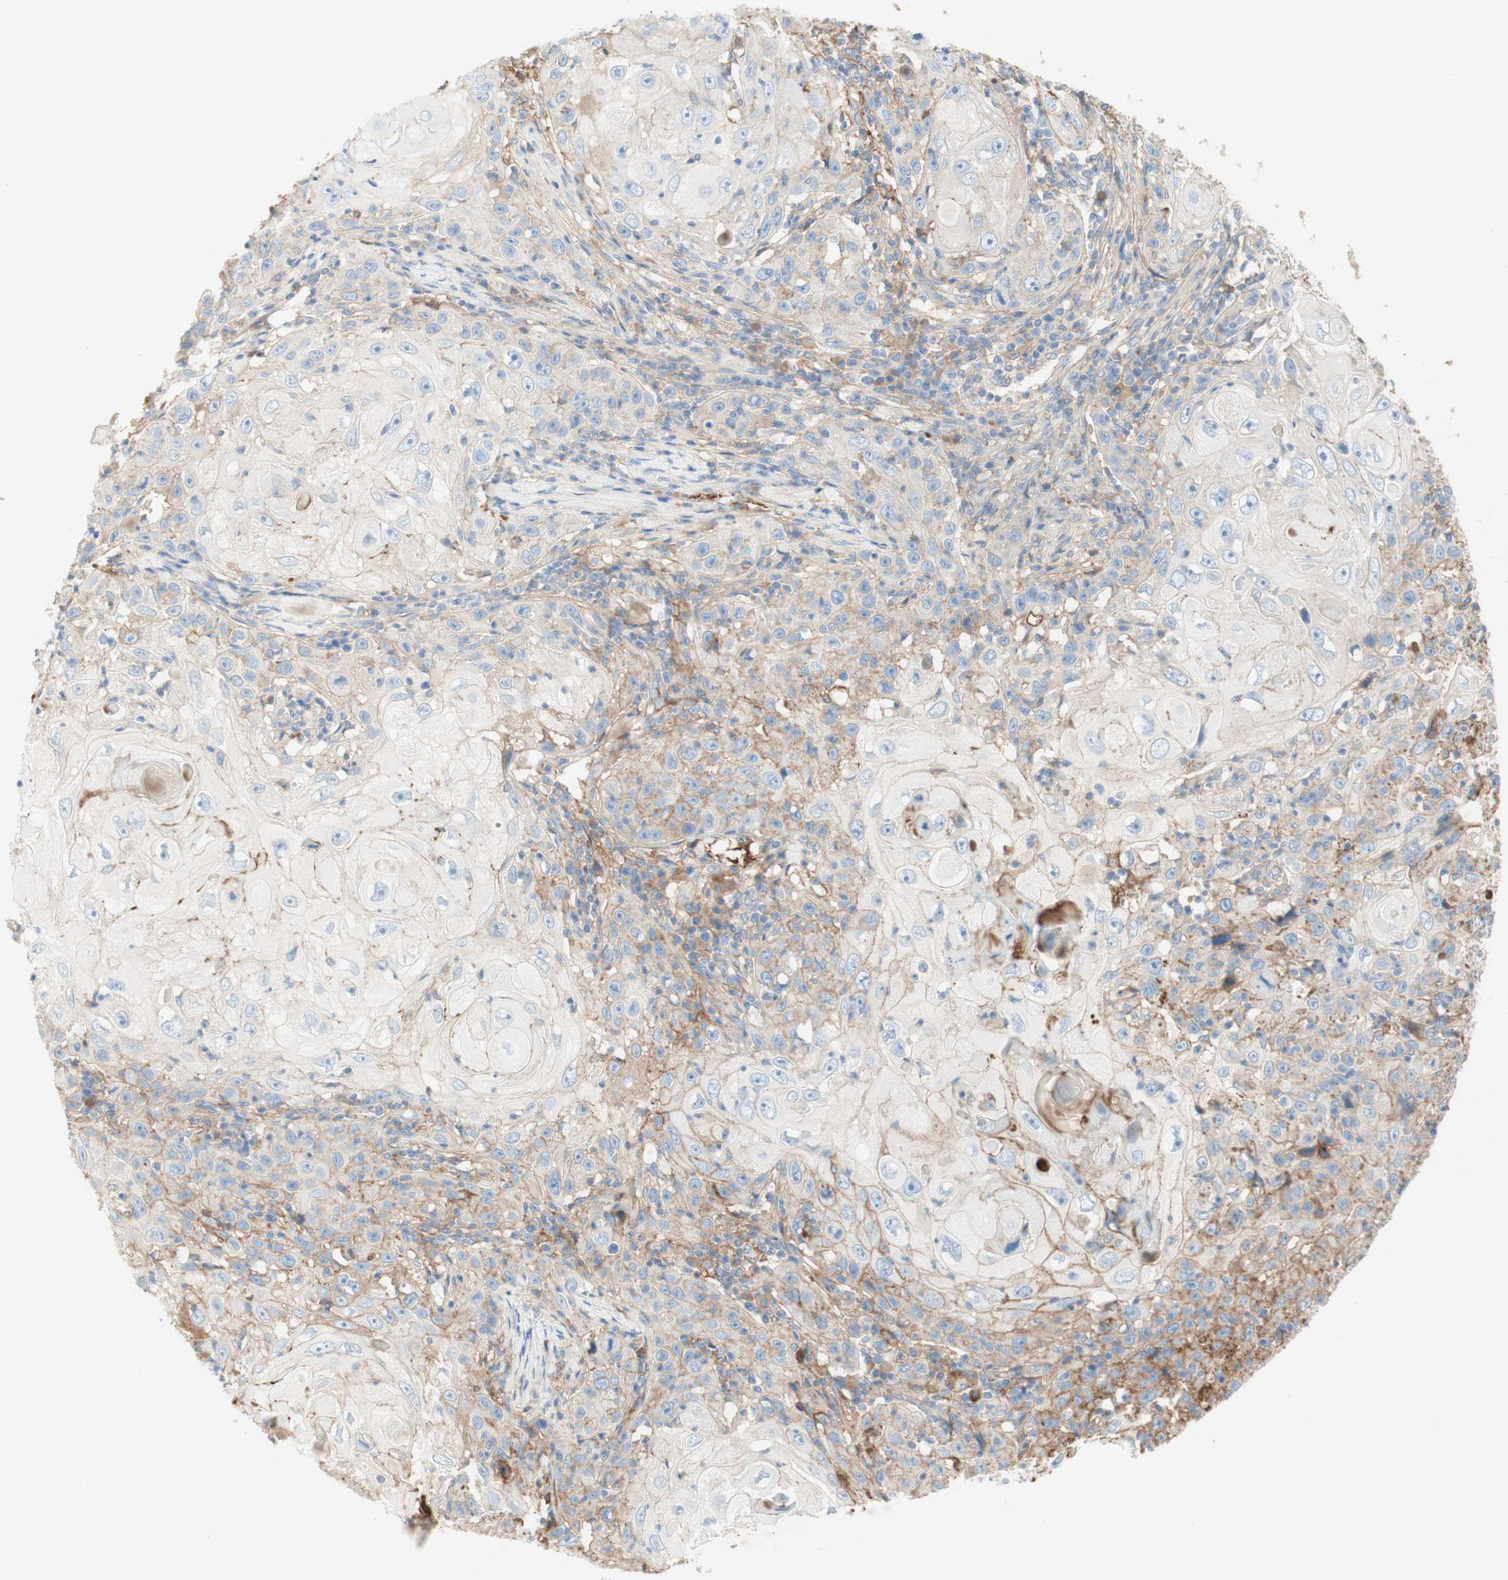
{"staining": {"intensity": "moderate", "quantity": "<25%", "location": "cytoplasmic/membranous"}, "tissue": "skin cancer", "cell_type": "Tumor cells", "image_type": "cancer", "snomed": [{"axis": "morphology", "description": "Squamous cell carcinoma, NOS"}, {"axis": "topography", "description": "Skin"}], "caption": "An image of human skin cancer (squamous cell carcinoma) stained for a protein displays moderate cytoplasmic/membranous brown staining in tumor cells.", "gene": "KNG1", "patient": {"sex": "female", "age": 88}}